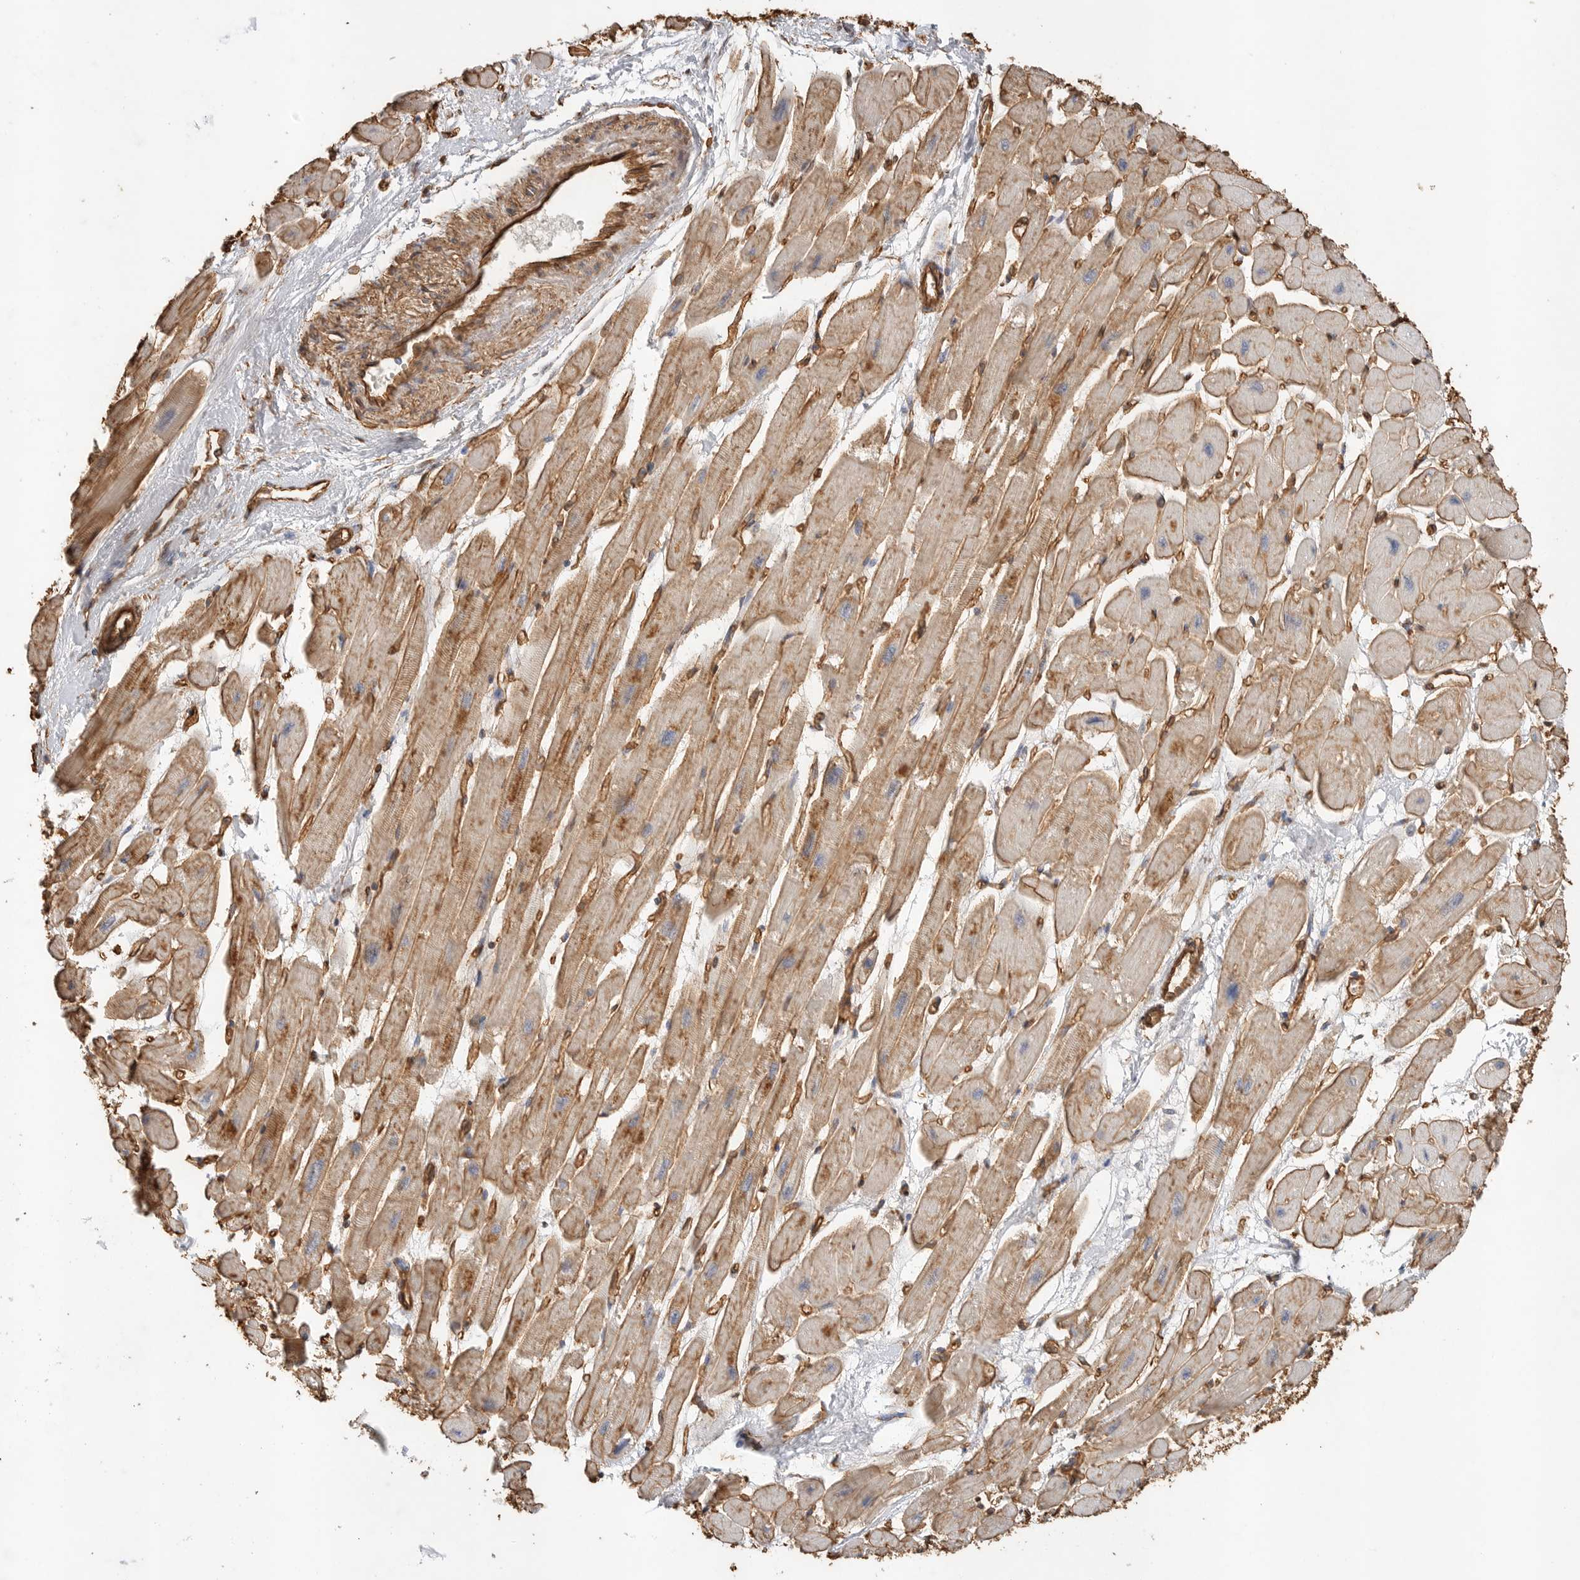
{"staining": {"intensity": "moderate", "quantity": ">75%", "location": "cytoplasmic/membranous"}, "tissue": "heart muscle", "cell_type": "Cardiomyocytes", "image_type": "normal", "snomed": [{"axis": "morphology", "description": "Normal tissue, NOS"}, {"axis": "topography", "description": "Heart"}], "caption": "Cardiomyocytes show medium levels of moderate cytoplasmic/membranous staining in about >75% of cells in benign human heart muscle.", "gene": "JMJD4", "patient": {"sex": "female", "age": 54}}